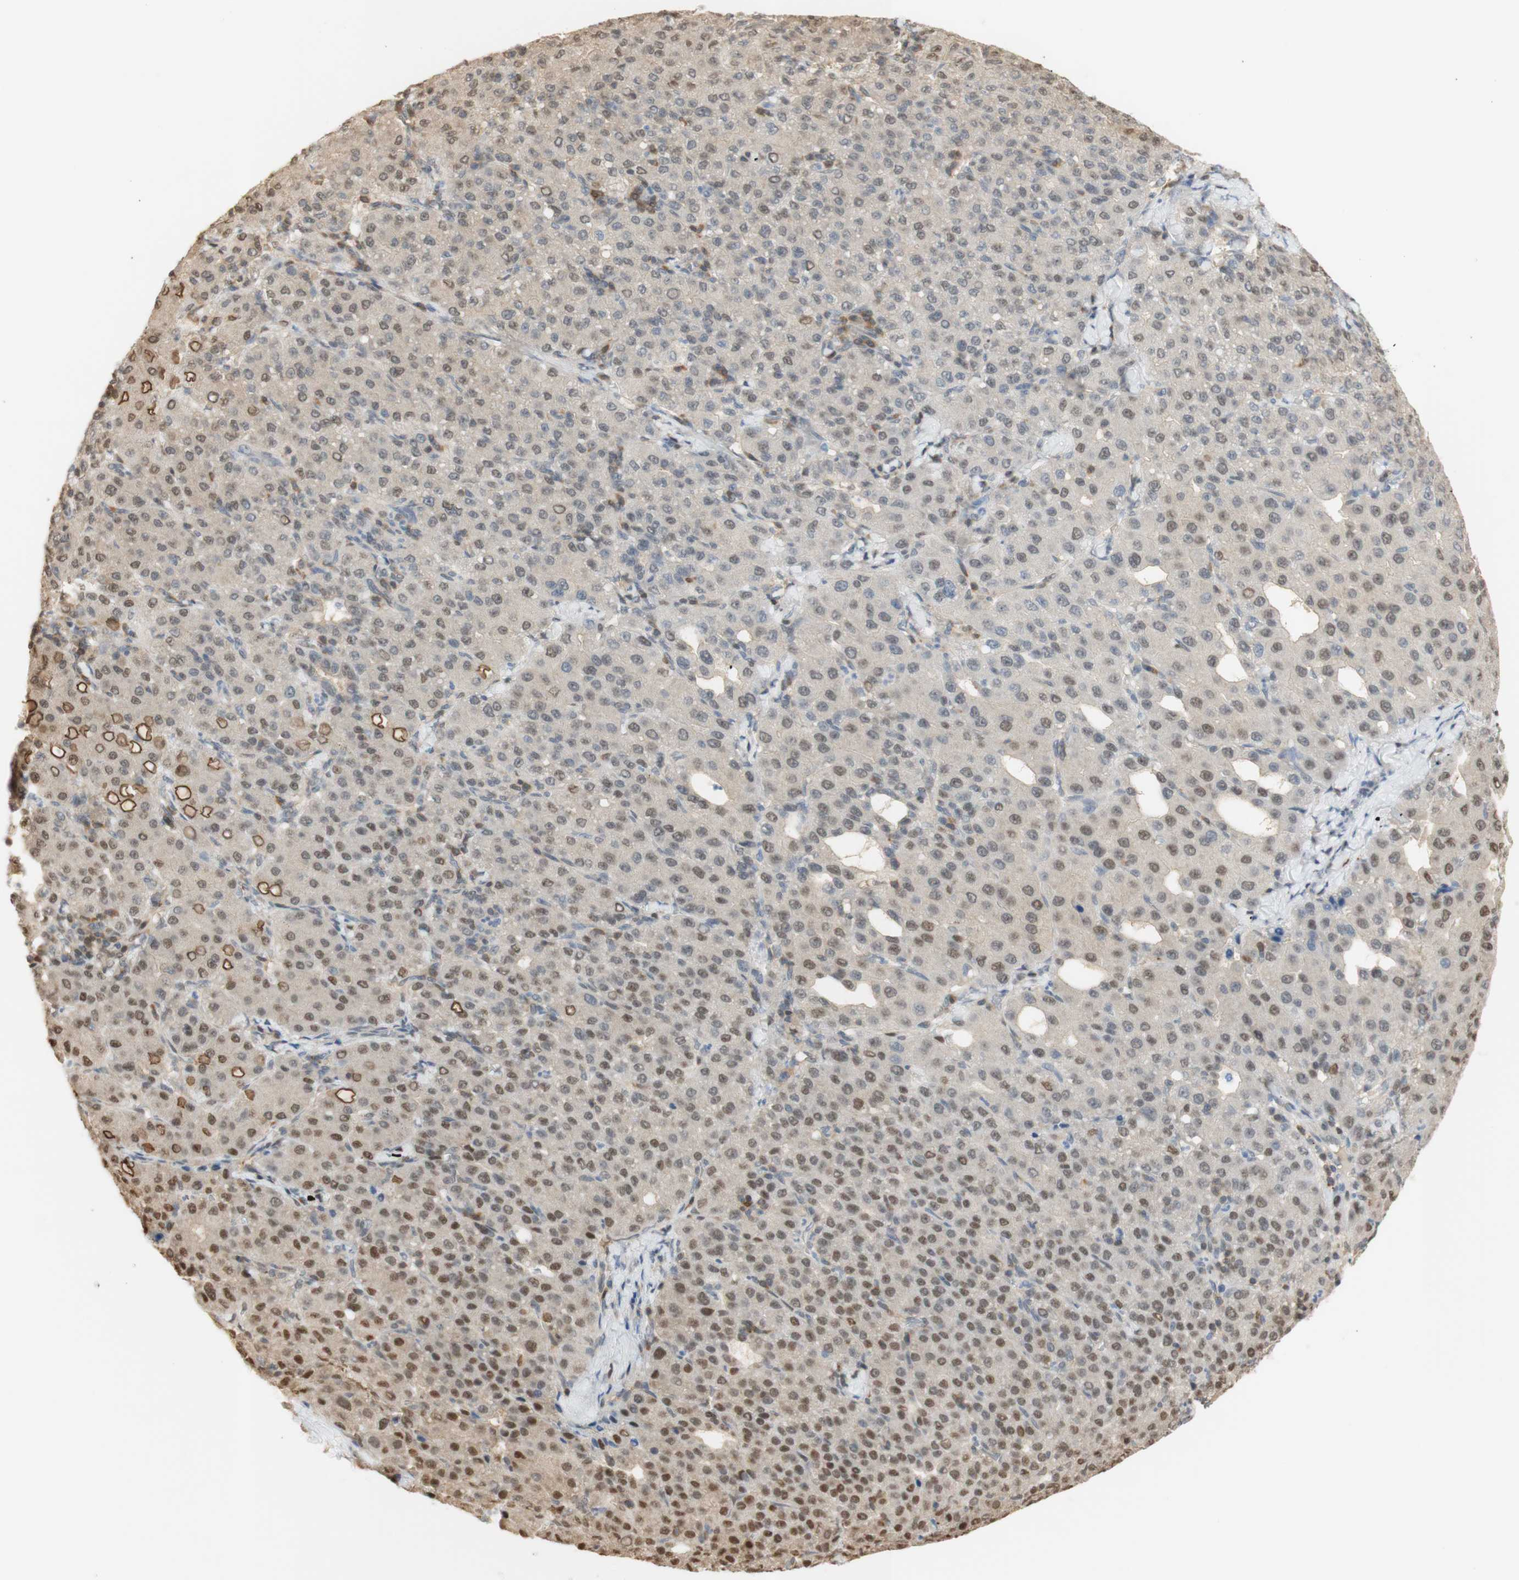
{"staining": {"intensity": "weak", "quantity": ">75%", "location": "nuclear"}, "tissue": "liver cancer", "cell_type": "Tumor cells", "image_type": "cancer", "snomed": [{"axis": "morphology", "description": "Carcinoma, Hepatocellular, NOS"}, {"axis": "topography", "description": "Liver"}], "caption": "Immunohistochemistry (DAB) staining of liver hepatocellular carcinoma exhibits weak nuclear protein positivity in about >75% of tumor cells. (Stains: DAB in brown, nuclei in blue, Microscopy: brightfield microscopy at high magnification).", "gene": "NAP1L4", "patient": {"sex": "male", "age": 65}}